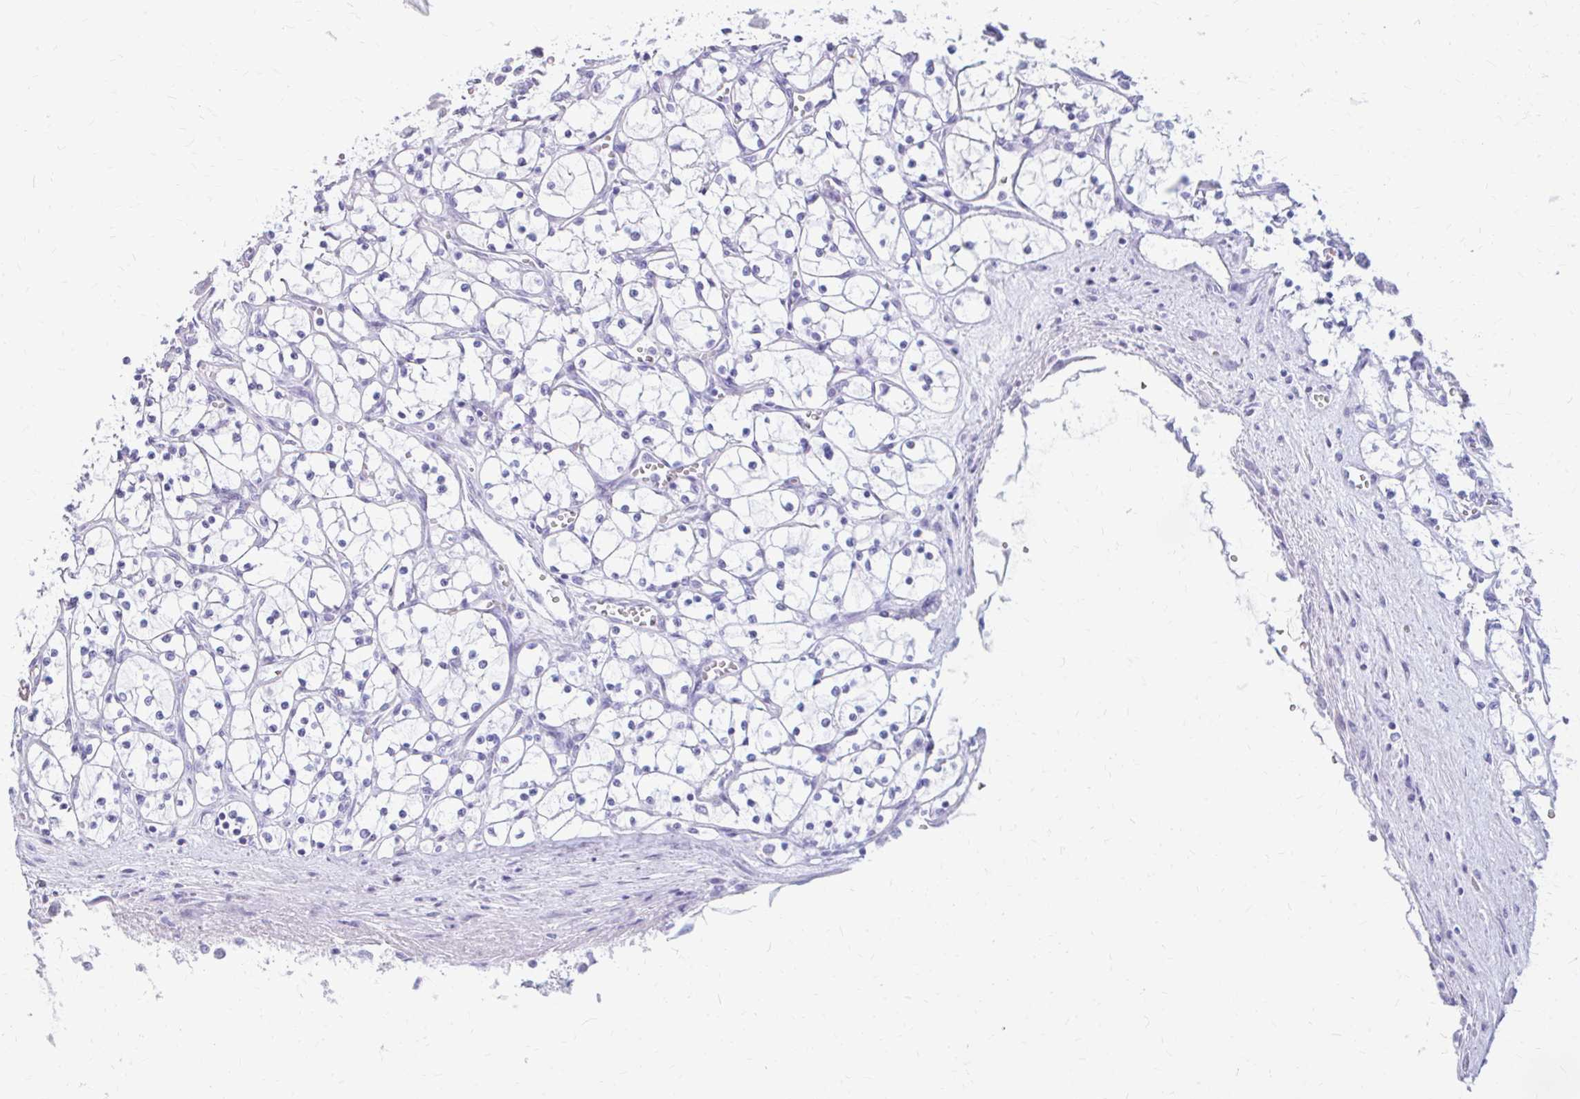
{"staining": {"intensity": "negative", "quantity": "none", "location": "none"}, "tissue": "renal cancer", "cell_type": "Tumor cells", "image_type": "cancer", "snomed": [{"axis": "morphology", "description": "Adenocarcinoma, NOS"}, {"axis": "topography", "description": "Kidney"}], "caption": "A high-resolution photomicrograph shows immunohistochemistry (IHC) staining of adenocarcinoma (renal), which reveals no significant positivity in tumor cells.", "gene": "RGS16", "patient": {"sex": "female", "age": 69}}